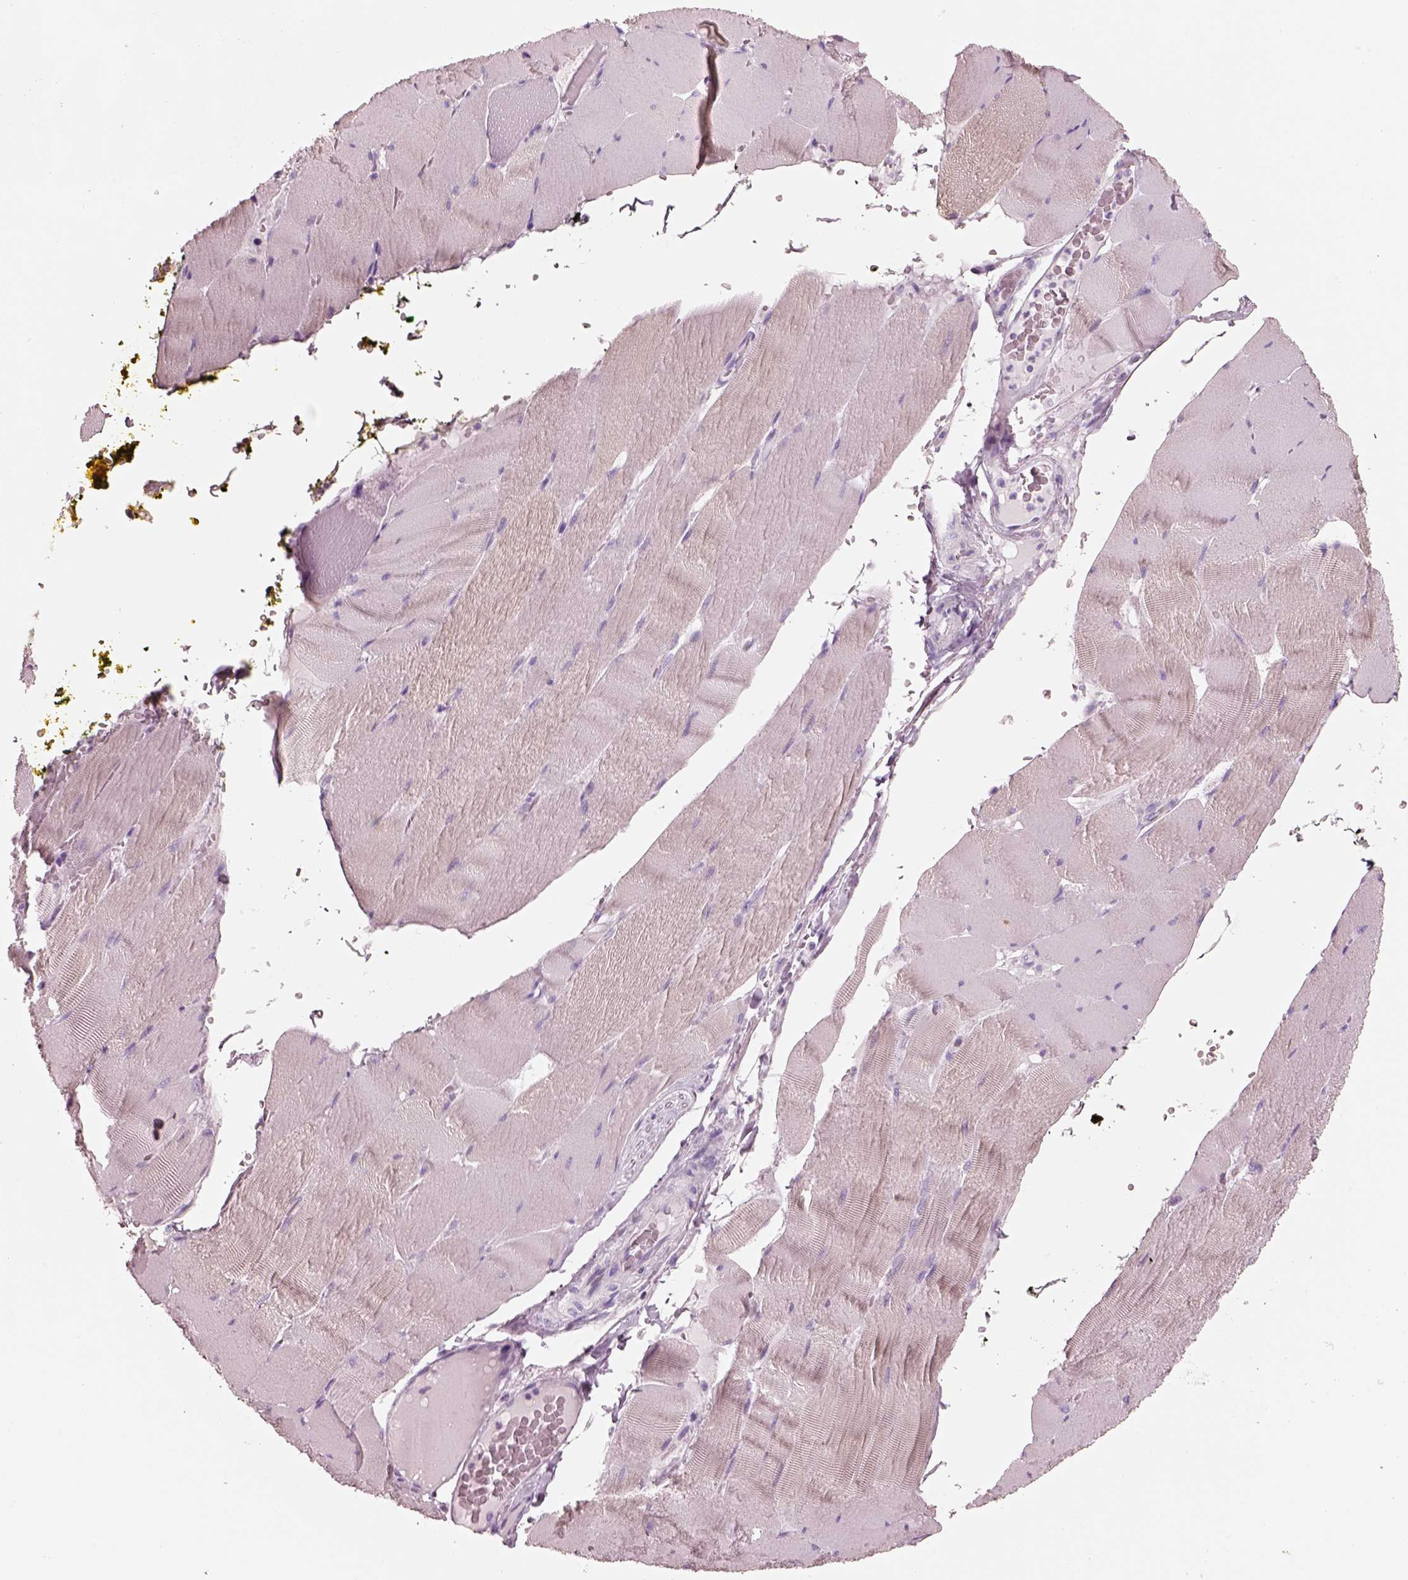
{"staining": {"intensity": "negative", "quantity": "none", "location": "none"}, "tissue": "skeletal muscle", "cell_type": "Myocytes", "image_type": "normal", "snomed": [{"axis": "morphology", "description": "Normal tissue, NOS"}, {"axis": "topography", "description": "Skeletal muscle"}], "caption": "Immunohistochemical staining of unremarkable skeletal muscle displays no significant positivity in myocytes.", "gene": "PNOC", "patient": {"sex": "male", "age": 56}}